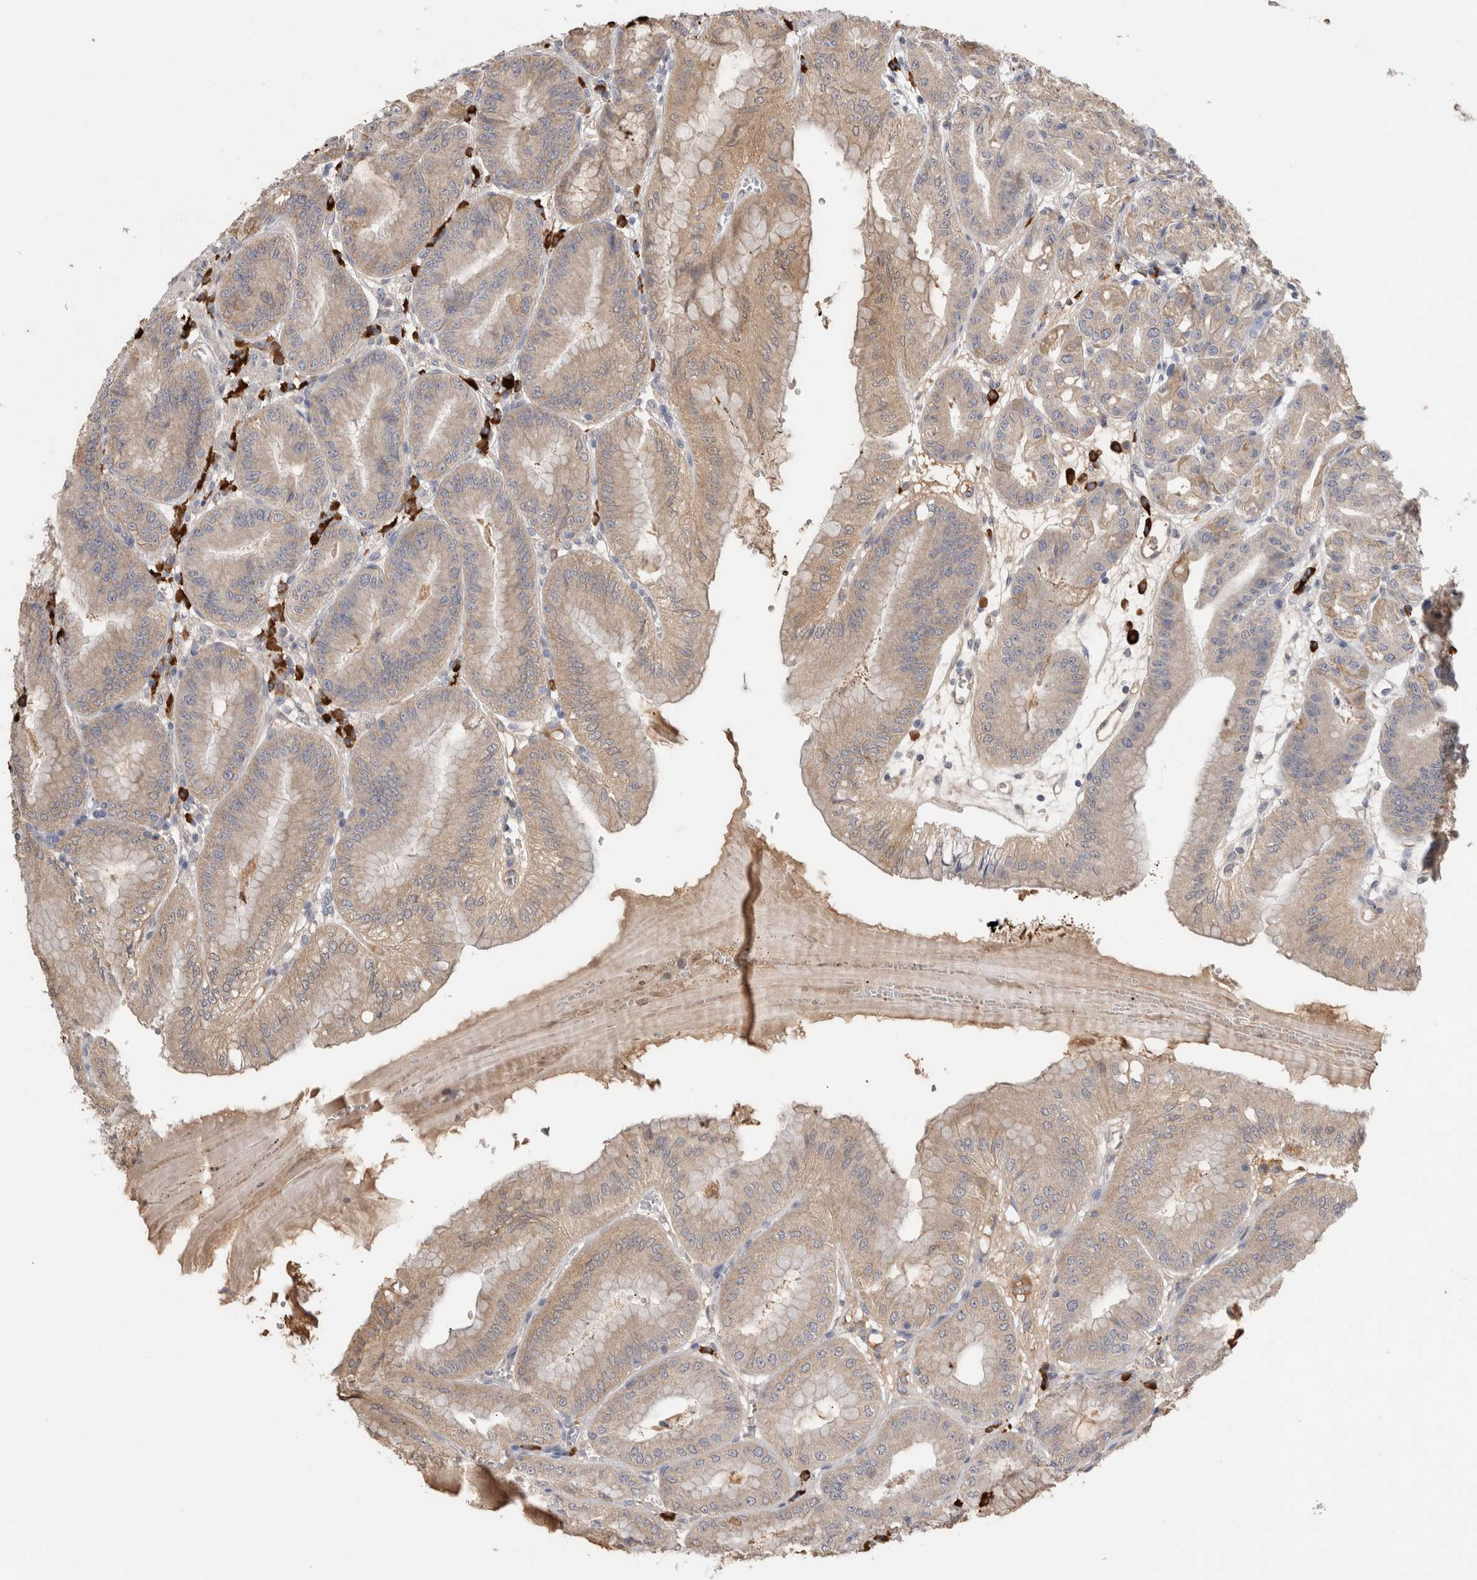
{"staining": {"intensity": "weak", "quantity": "25%-75%", "location": "cytoplasmic/membranous"}, "tissue": "stomach", "cell_type": "Glandular cells", "image_type": "normal", "snomed": [{"axis": "morphology", "description": "Normal tissue, NOS"}, {"axis": "topography", "description": "Stomach, lower"}], "caption": "Brown immunohistochemical staining in unremarkable stomach reveals weak cytoplasmic/membranous expression in about 25%-75% of glandular cells. The staining was performed using DAB to visualize the protein expression in brown, while the nuclei were stained in blue with hematoxylin (Magnification: 20x).", "gene": "PPP3CC", "patient": {"sex": "male", "age": 71}}